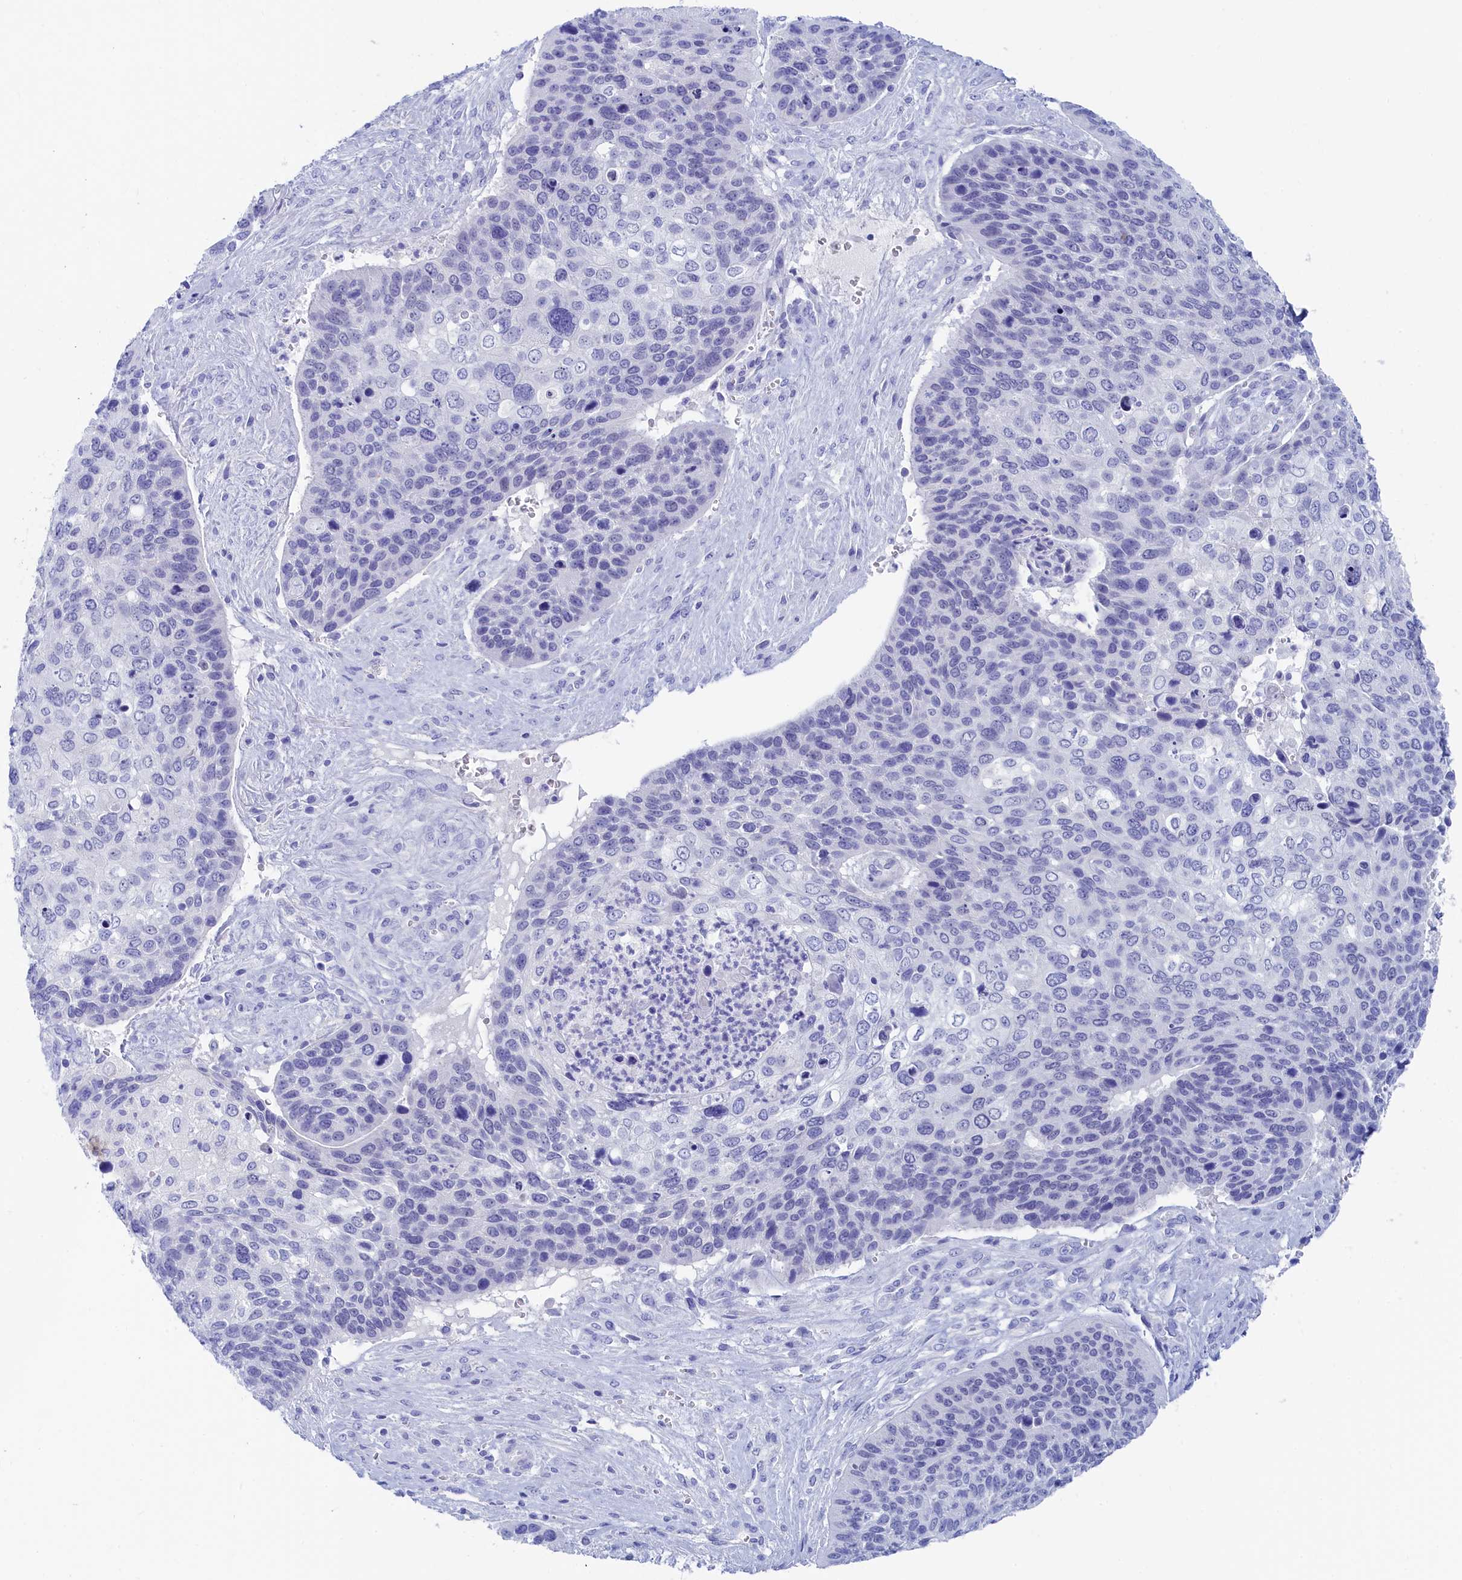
{"staining": {"intensity": "negative", "quantity": "none", "location": "none"}, "tissue": "skin cancer", "cell_type": "Tumor cells", "image_type": "cancer", "snomed": [{"axis": "morphology", "description": "Basal cell carcinoma"}, {"axis": "topography", "description": "Skin"}], "caption": "High power microscopy micrograph of an immunohistochemistry (IHC) photomicrograph of skin cancer (basal cell carcinoma), revealing no significant expression in tumor cells.", "gene": "TRIM10", "patient": {"sex": "female", "age": 74}}